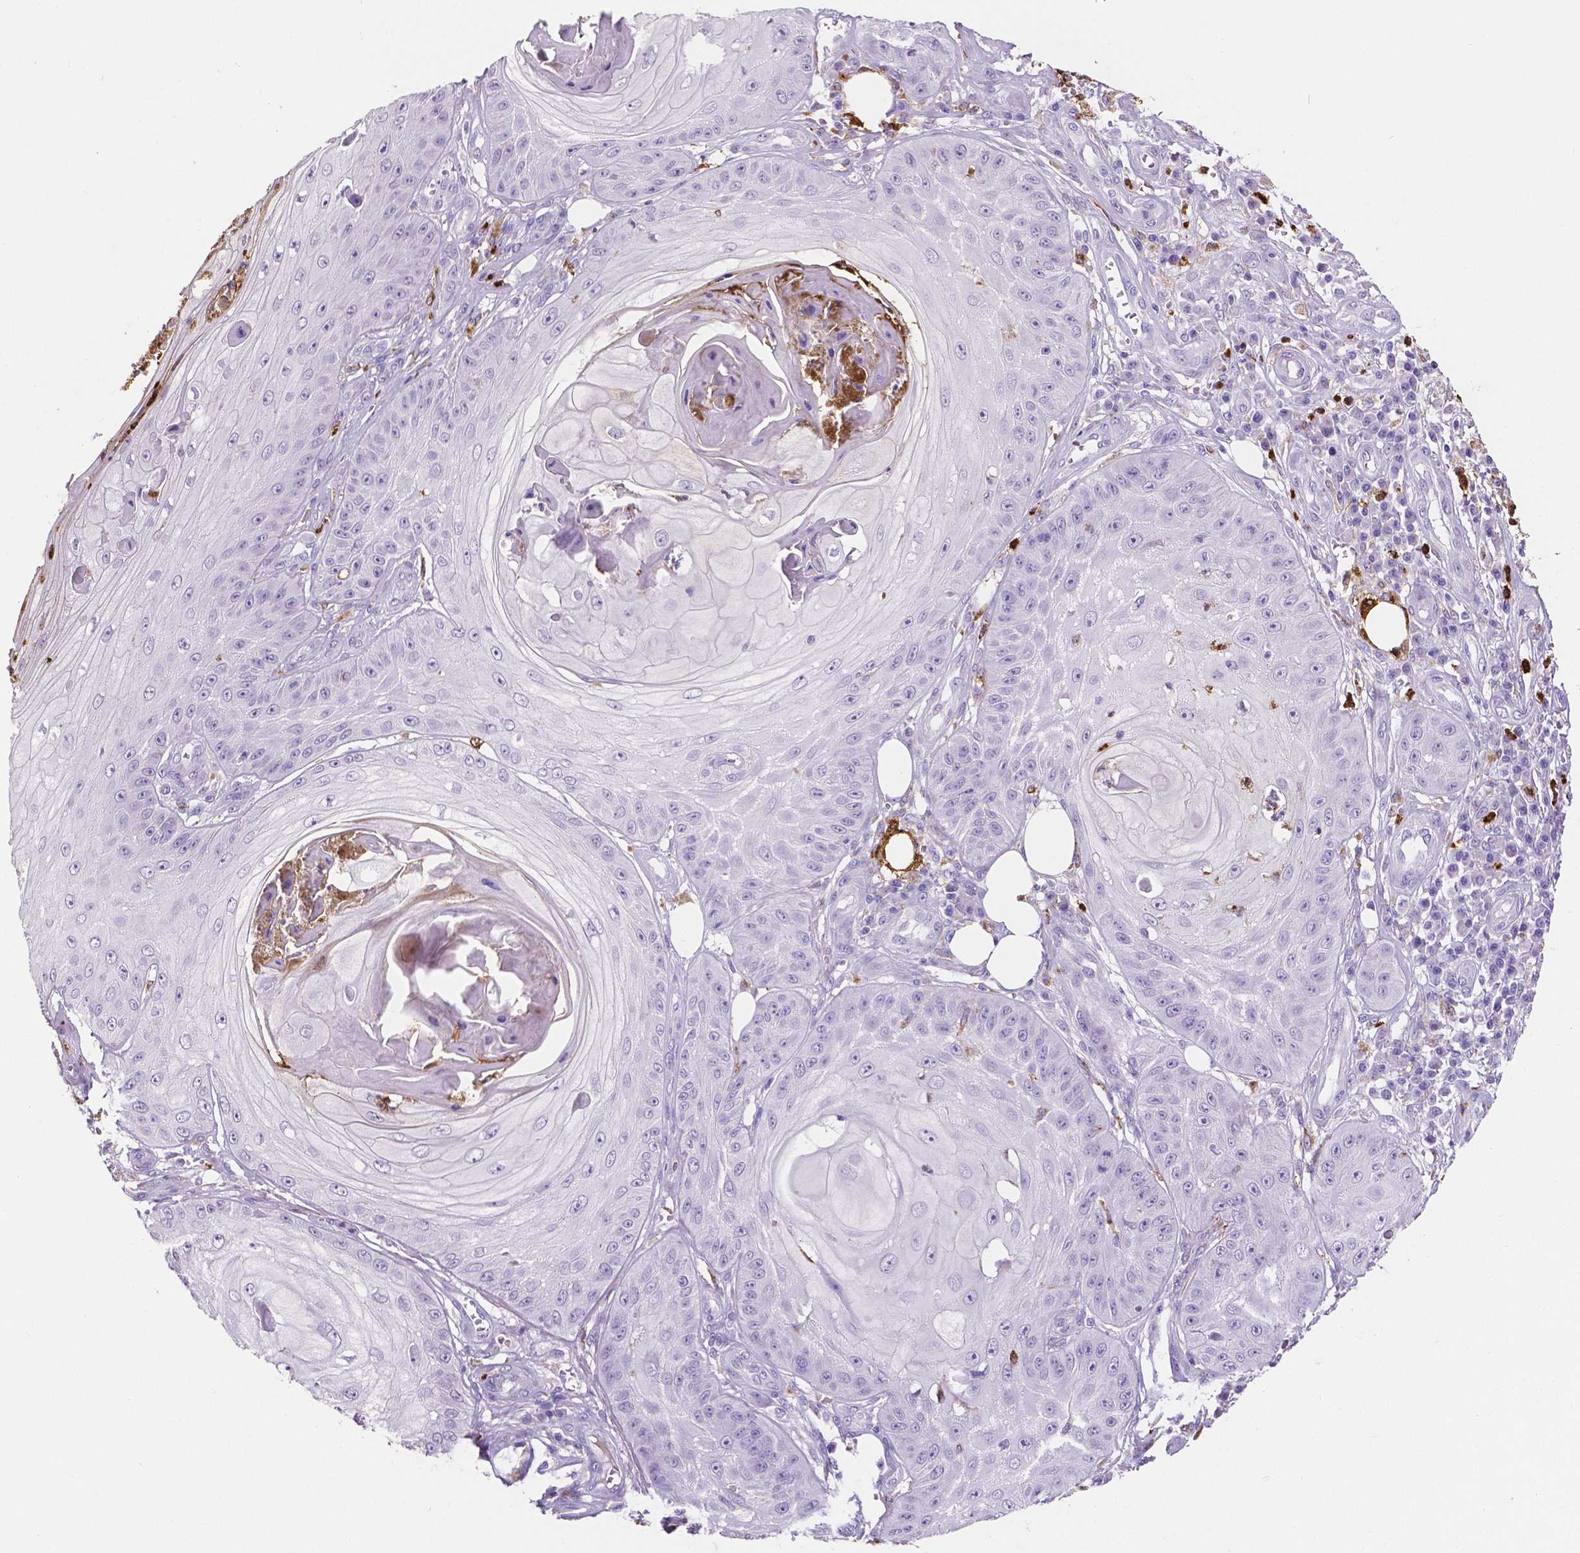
{"staining": {"intensity": "negative", "quantity": "none", "location": "none"}, "tissue": "skin cancer", "cell_type": "Tumor cells", "image_type": "cancer", "snomed": [{"axis": "morphology", "description": "Squamous cell carcinoma, NOS"}, {"axis": "topography", "description": "Skin"}], "caption": "High magnification brightfield microscopy of skin squamous cell carcinoma stained with DAB (3,3'-diaminobenzidine) (brown) and counterstained with hematoxylin (blue): tumor cells show no significant expression.", "gene": "MMP9", "patient": {"sex": "male", "age": 70}}